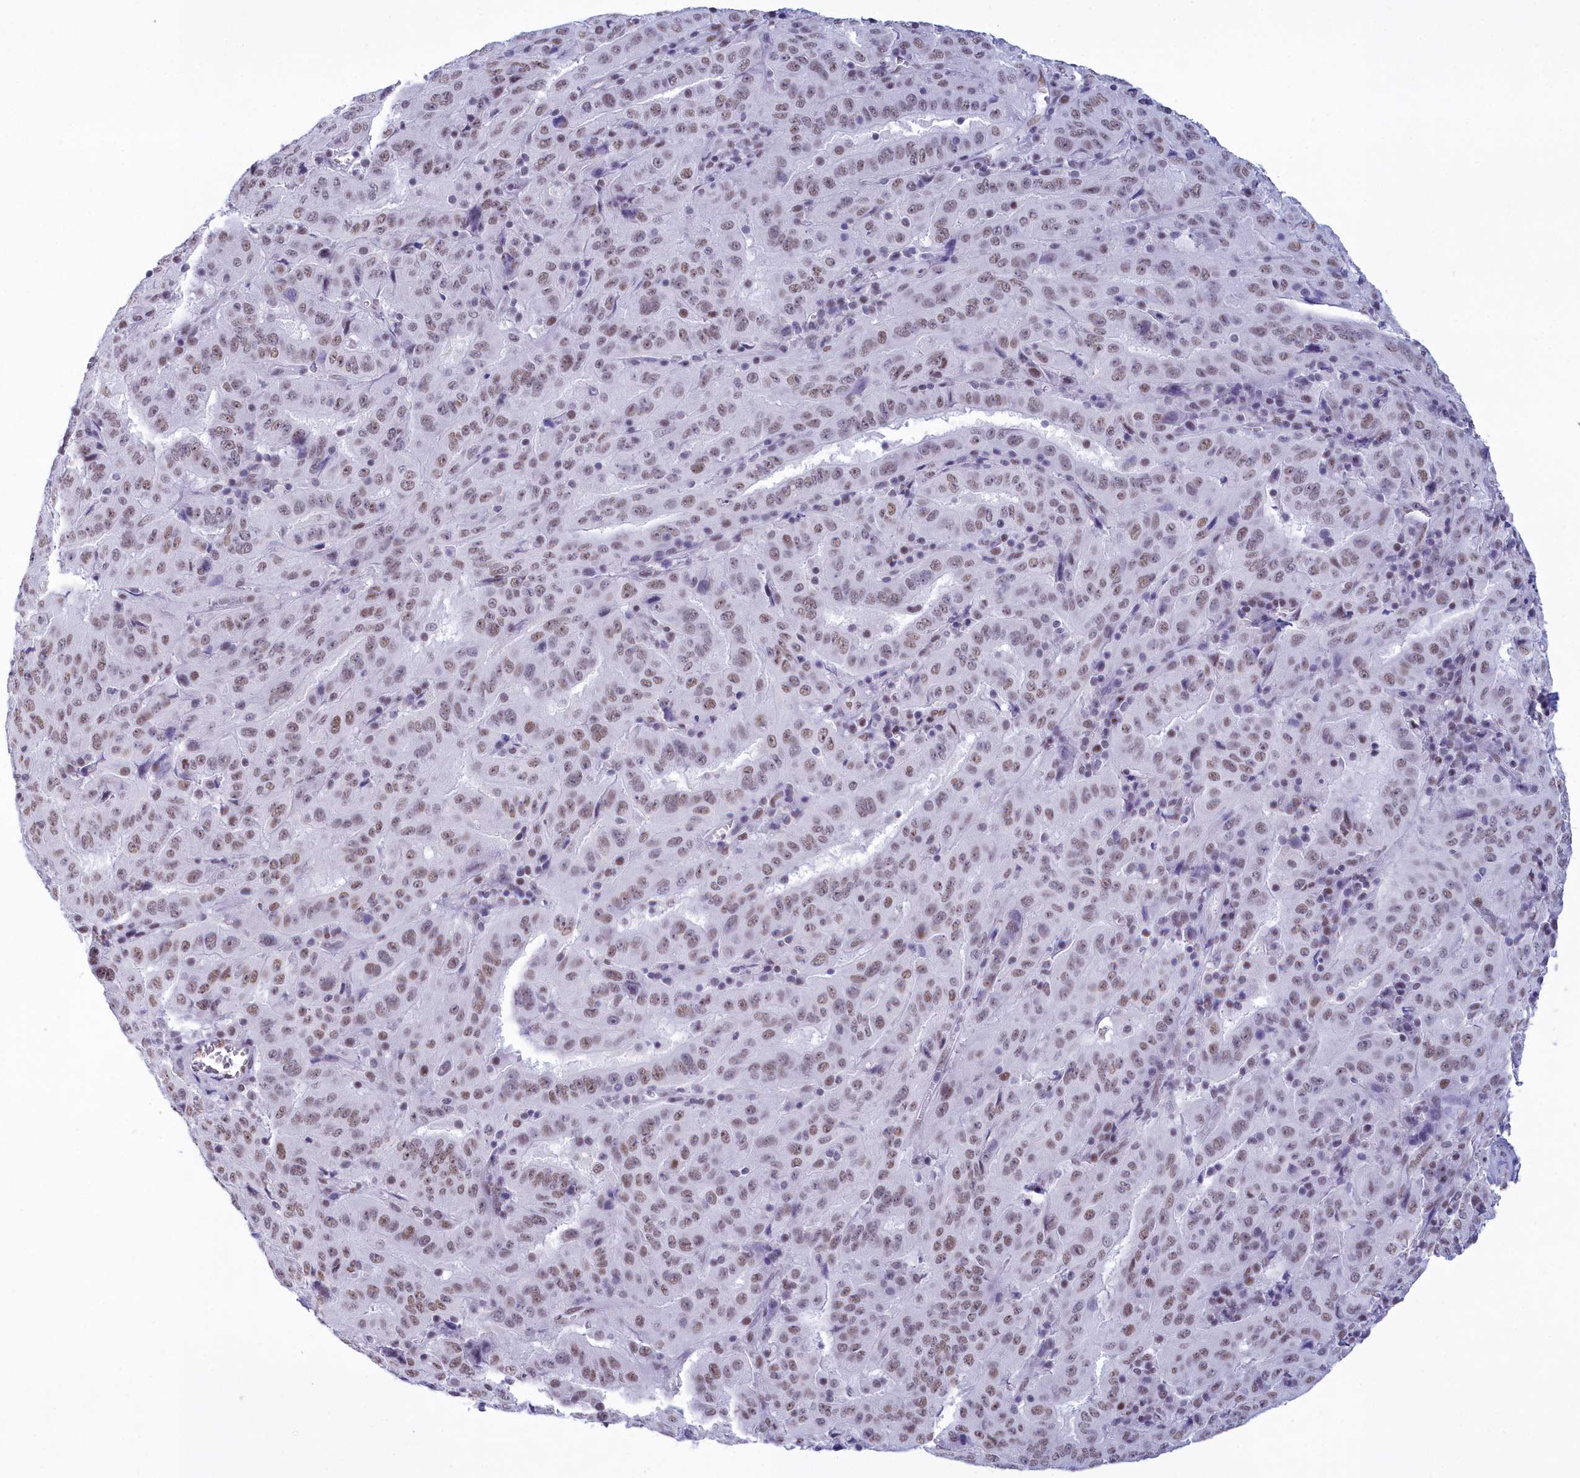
{"staining": {"intensity": "moderate", "quantity": ">75%", "location": "nuclear"}, "tissue": "pancreatic cancer", "cell_type": "Tumor cells", "image_type": "cancer", "snomed": [{"axis": "morphology", "description": "Adenocarcinoma, NOS"}, {"axis": "topography", "description": "Pancreas"}], "caption": "Moderate nuclear positivity is present in approximately >75% of tumor cells in adenocarcinoma (pancreatic).", "gene": "CDC26", "patient": {"sex": "male", "age": 63}}